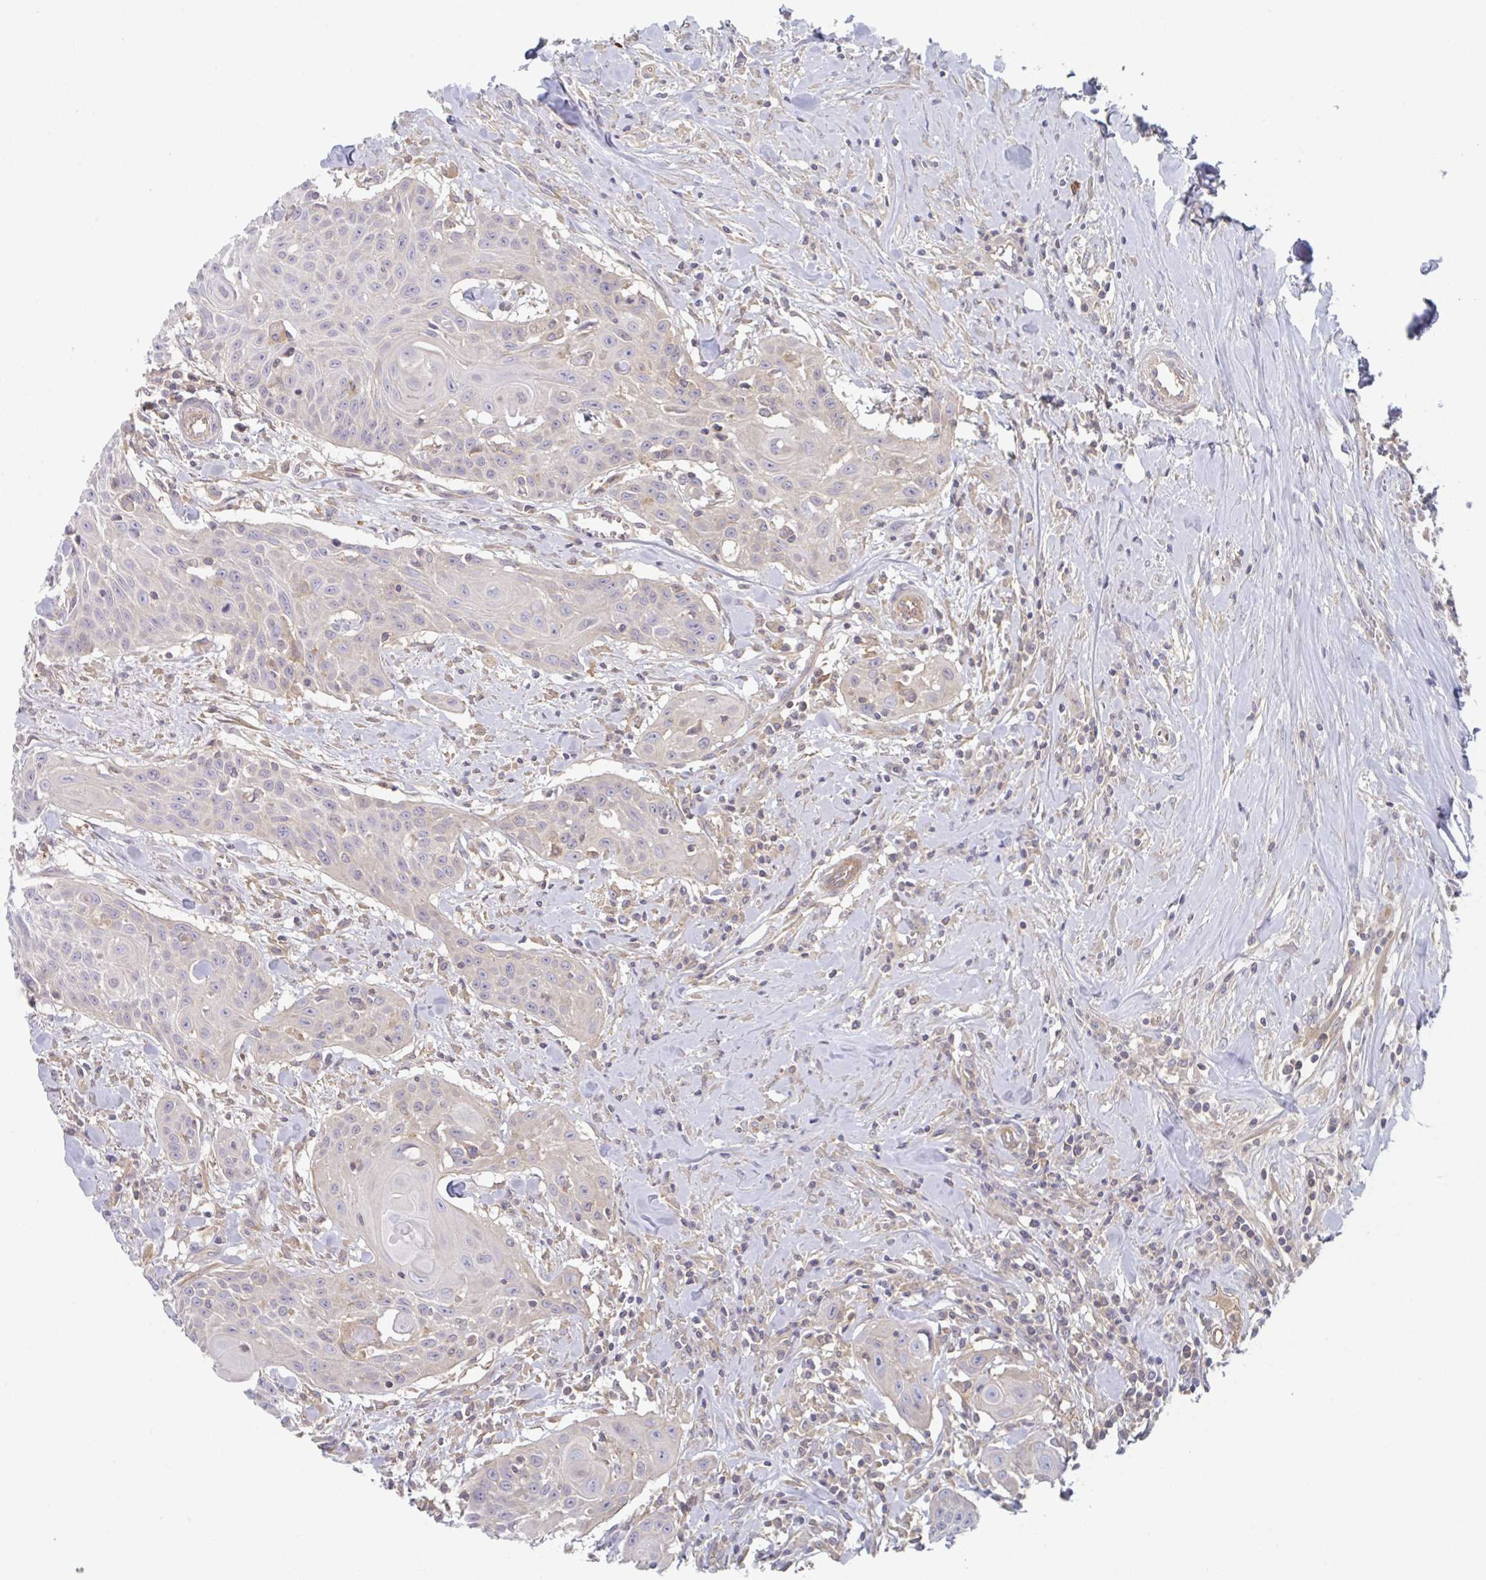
{"staining": {"intensity": "negative", "quantity": "none", "location": "none"}, "tissue": "head and neck cancer", "cell_type": "Tumor cells", "image_type": "cancer", "snomed": [{"axis": "morphology", "description": "Squamous cell carcinoma, NOS"}, {"axis": "topography", "description": "Lymph node"}, {"axis": "topography", "description": "Salivary gland"}, {"axis": "topography", "description": "Head-Neck"}], "caption": "Image shows no significant protein expression in tumor cells of head and neck squamous cell carcinoma.", "gene": "AMPD2", "patient": {"sex": "female", "age": 74}}